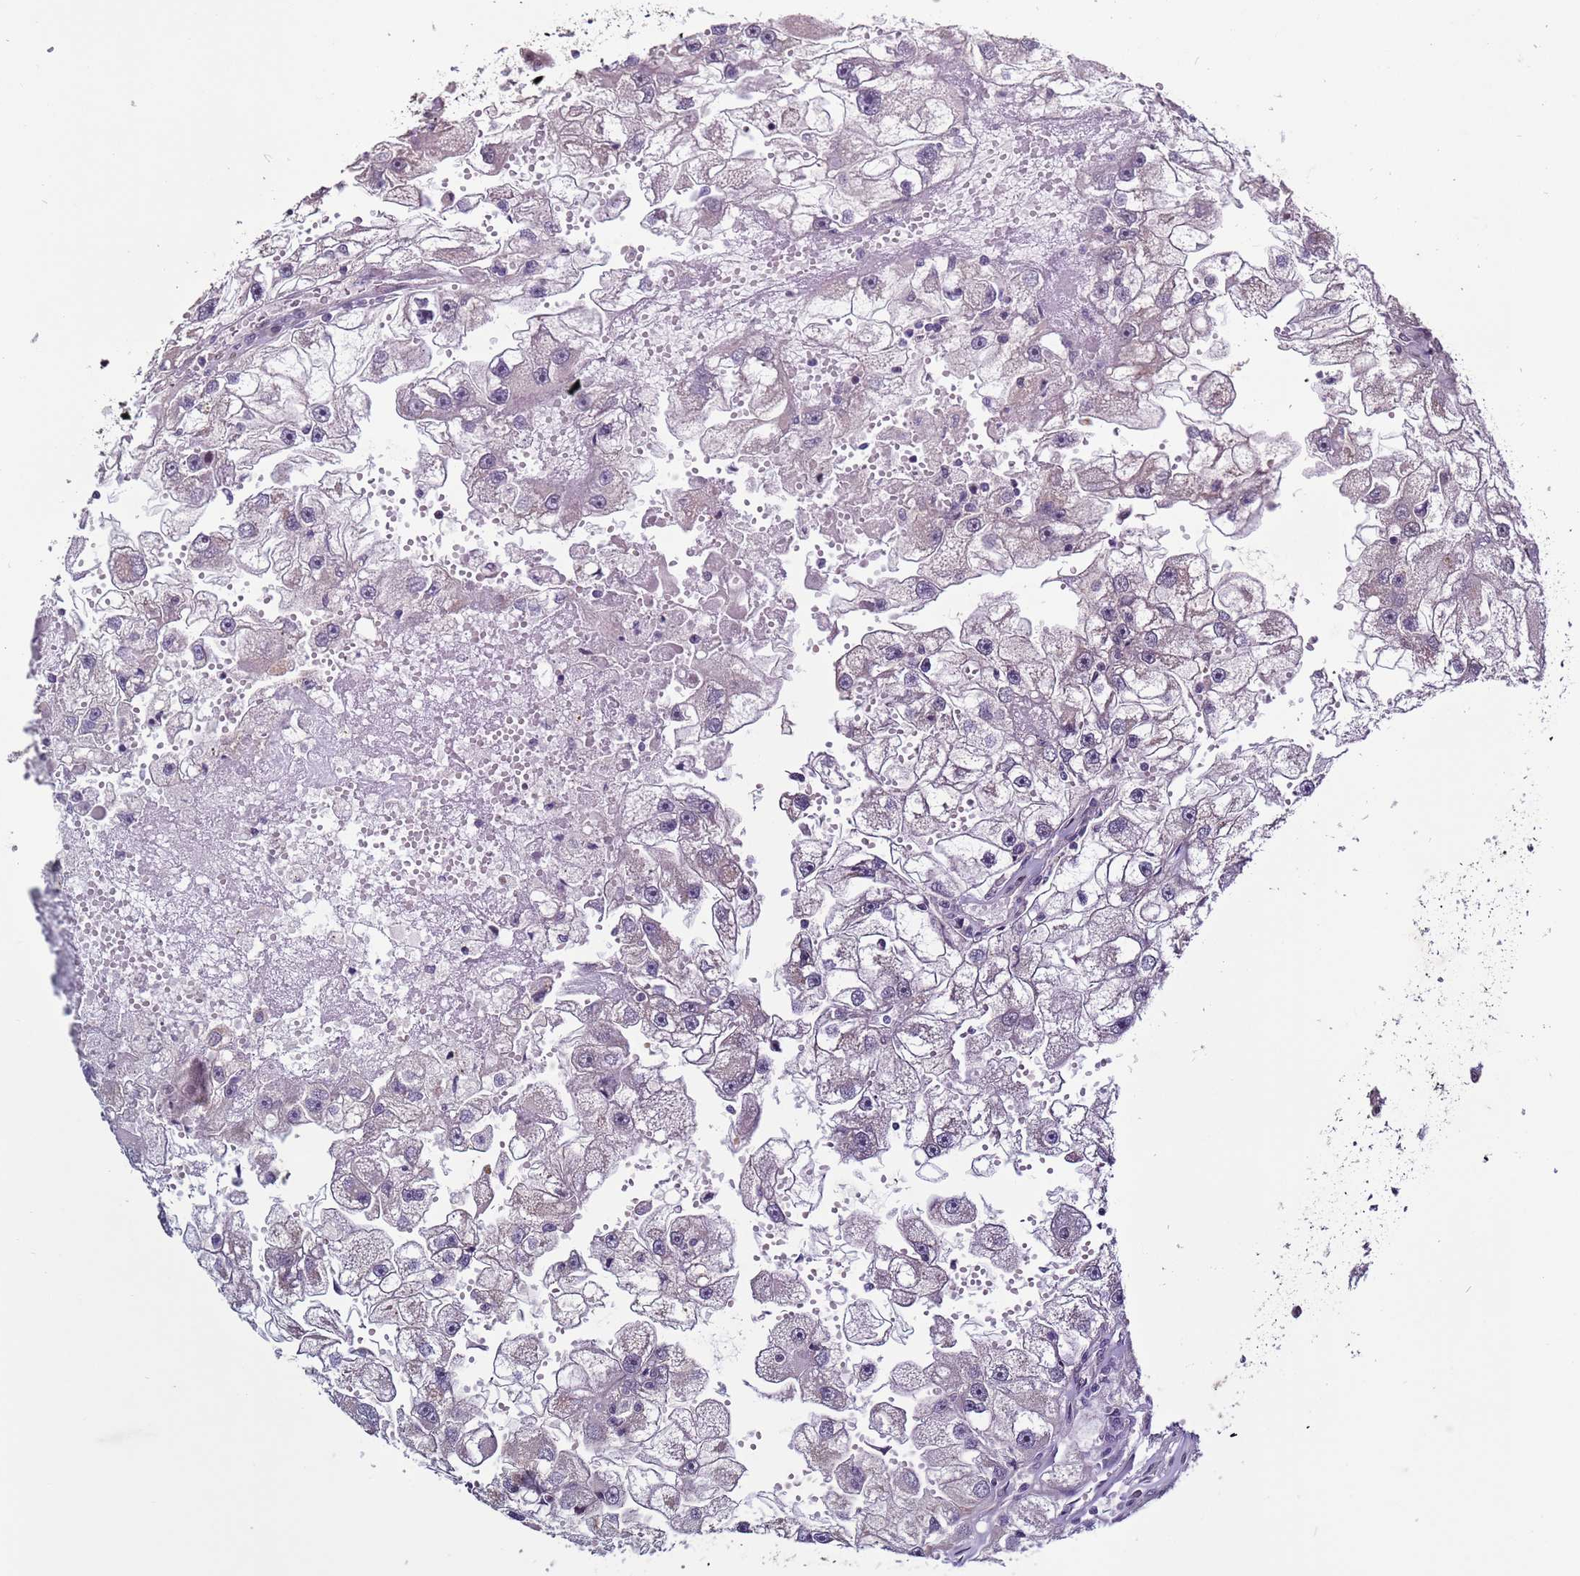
{"staining": {"intensity": "negative", "quantity": "none", "location": "none"}, "tissue": "renal cancer", "cell_type": "Tumor cells", "image_type": "cancer", "snomed": [{"axis": "morphology", "description": "Adenocarcinoma, NOS"}, {"axis": "topography", "description": "Kidney"}], "caption": "Image shows no protein staining in tumor cells of renal cancer tissue. The staining was performed using DAB to visualize the protein expression in brown, while the nuclei were stained in blue with hematoxylin (Magnification: 20x).", "gene": "SHC3", "patient": {"sex": "male", "age": 63}}